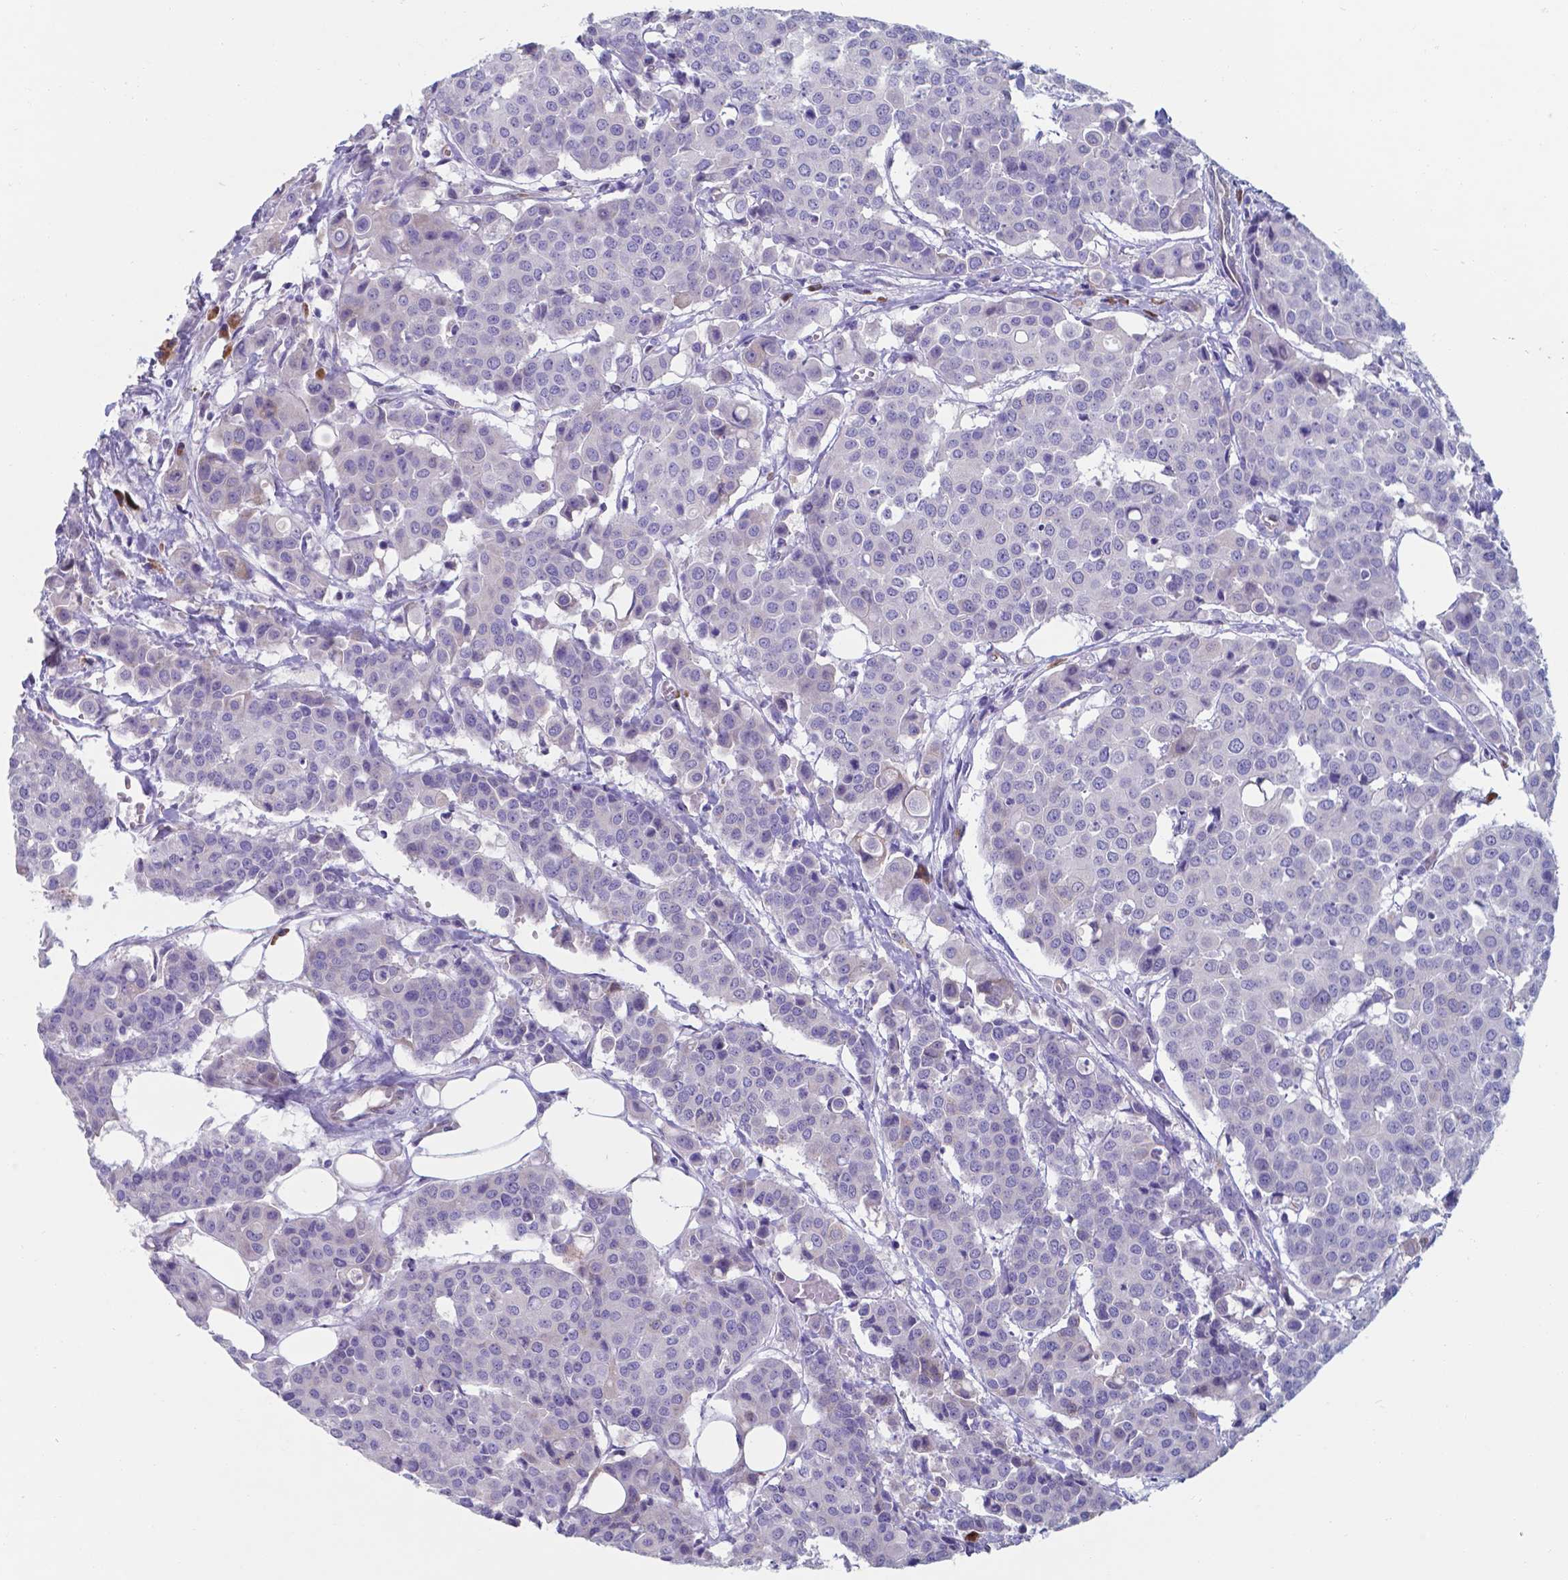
{"staining": {"intensity": "negative", "quantity": "none", "location": "none"}, "tissue": "carcinoid", "cell_type": "Tumor cells", "image_type": "cancer", "snomed": [{"axis": "morphology", "description": "Carcinoid, malignant, NOS"}, {"axis": "topography", "description": "Colon"}], "caption": "Tumor cells are negative for protein expression in human carcinoid.", "gene": "UBE2J1", "patient": {"sex": "male", "age": 81}}